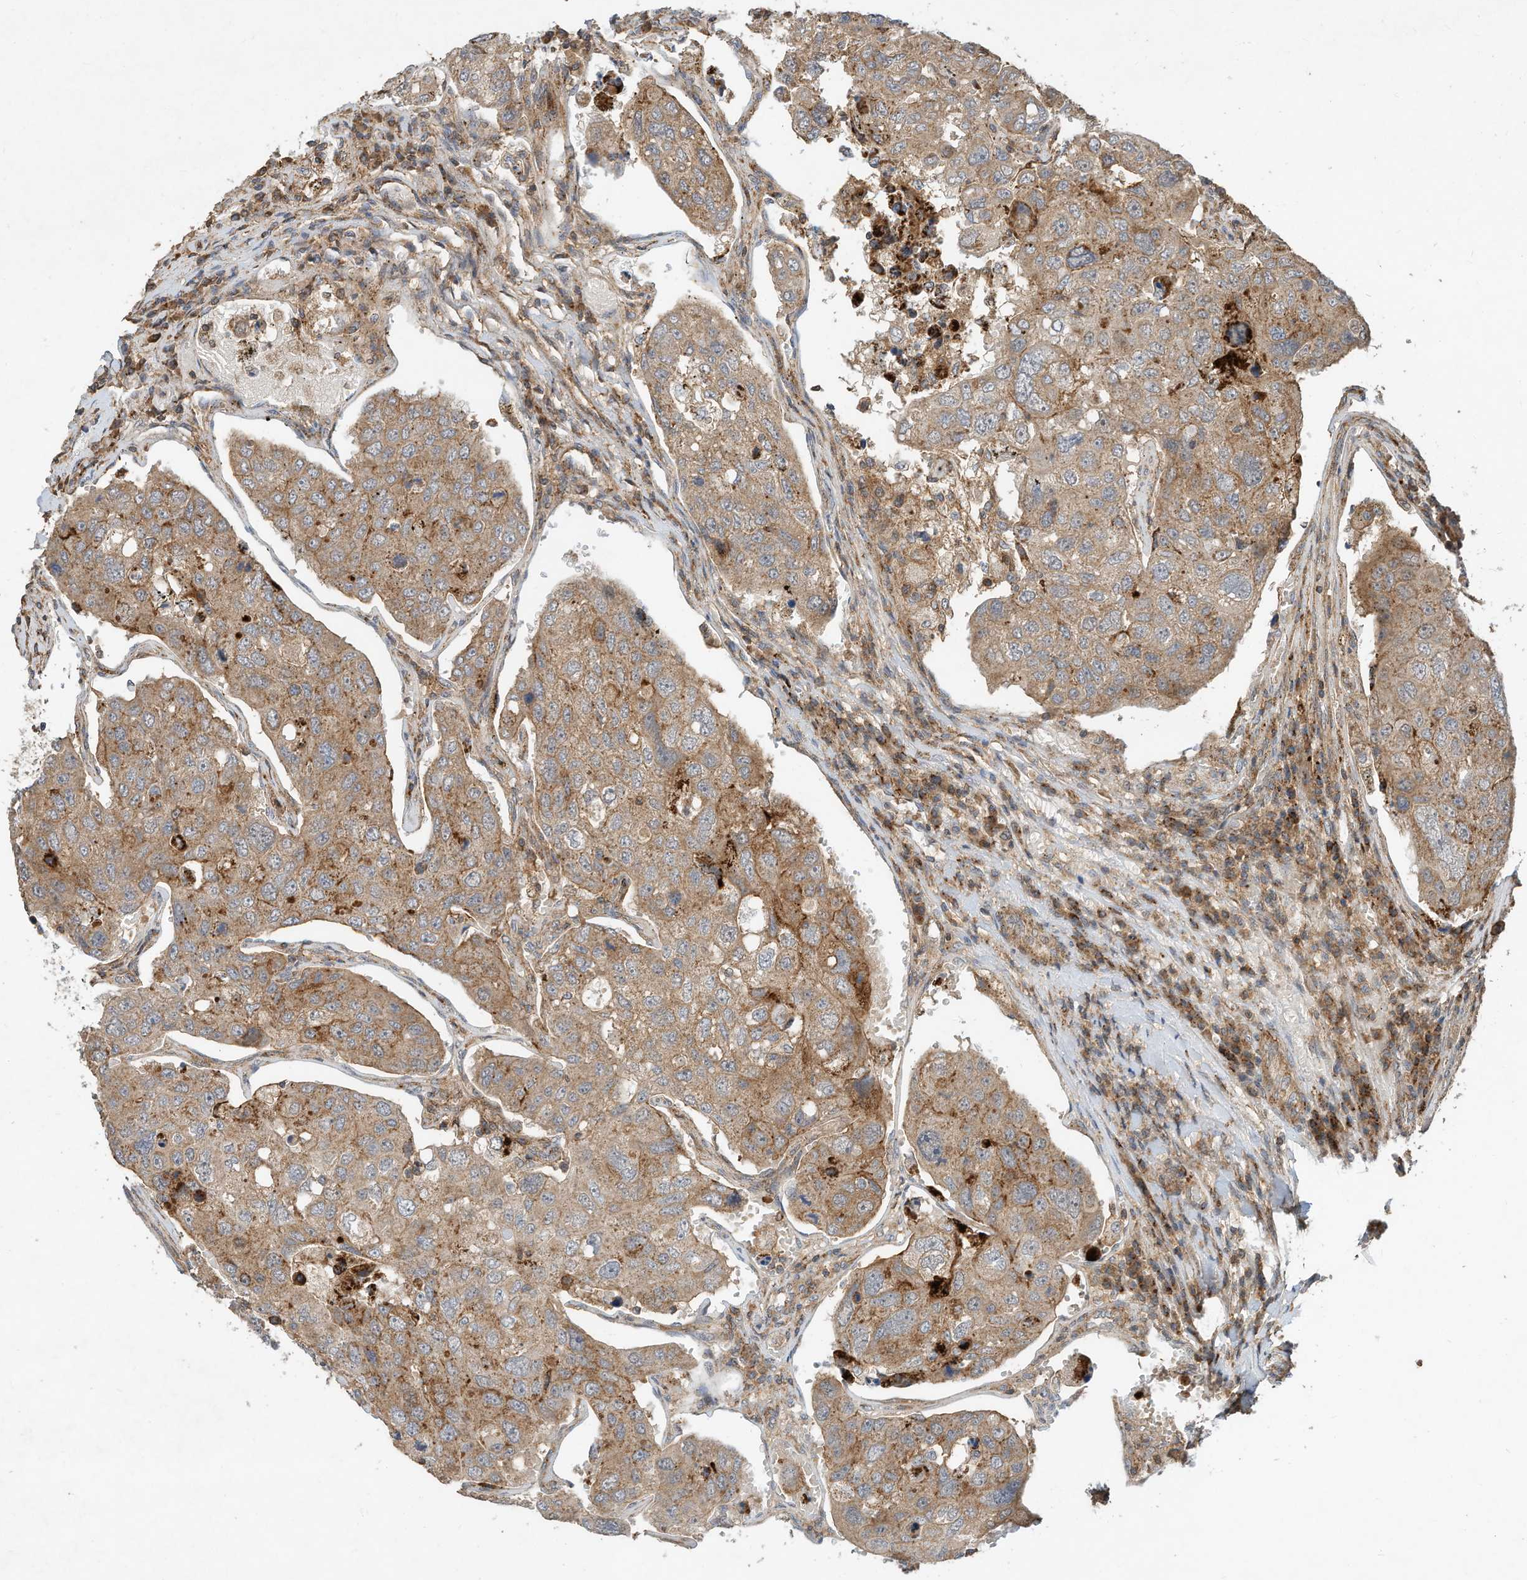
{"staining": {"intensity": "moderate", "quantity": ">75%", "location": "cytoplasmic/membranous"}, "tissue": "urothelial cancer", "cell_type": "Tumor cells", "image_type": "cancer", "snomed": [{"axis": "morphology", "description": "Urothelial carcinoma, High grade"}, {"axis": "topography", "description": "Lymph node"}, {"axis": "topography", "description": "Urinary bladder"}], "caption": "Moderate cytoplasmic/membranous positivity is present in approximately >75% of tumor cells in urothelial carcinoma (high-grade).", "gene": "CPAMD8", "patient": {"sex": "male", "age": 51}}